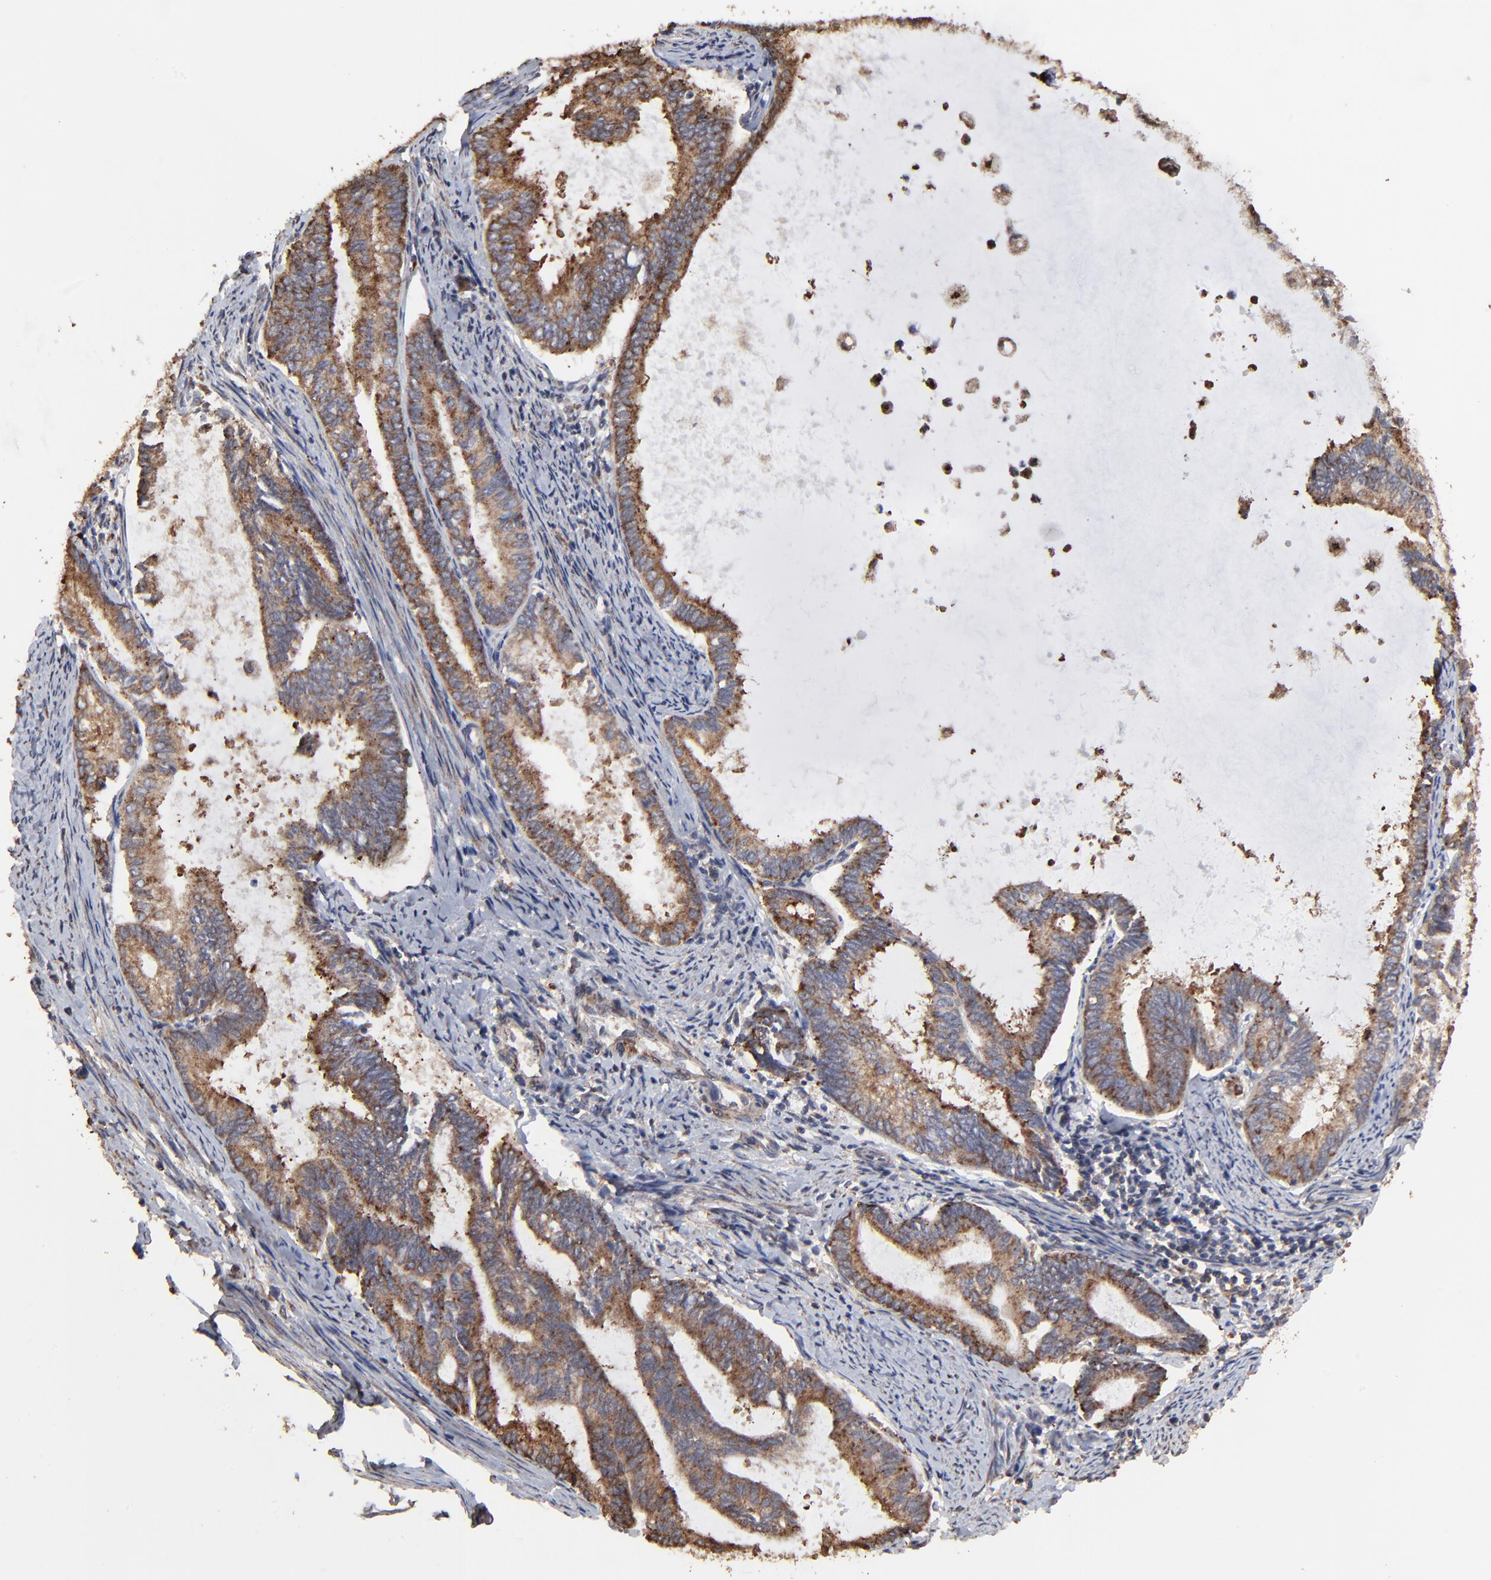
{"staining": {"intensity": "strong", "quantity": ">75%", "location": "cytoplasmic/membranous"}, "tissue": "endometrial cancer", "cell_type": "Tumor cells", "image_type": "cancer", "snomed": [{"axis": "morphology", "description": "Adenocarcinoma, NOS"}, {"axis": "topography", "description": "Endometrium"}], "caption": "Immunohistochemistry (IHC) of endometrial cancer exhibits high levels of strong cytoplasmic/membranous positivity in approximately >75% of tumor cells.", "gene": "ELP2", "patient": {"sex": "female", "age": 86}}